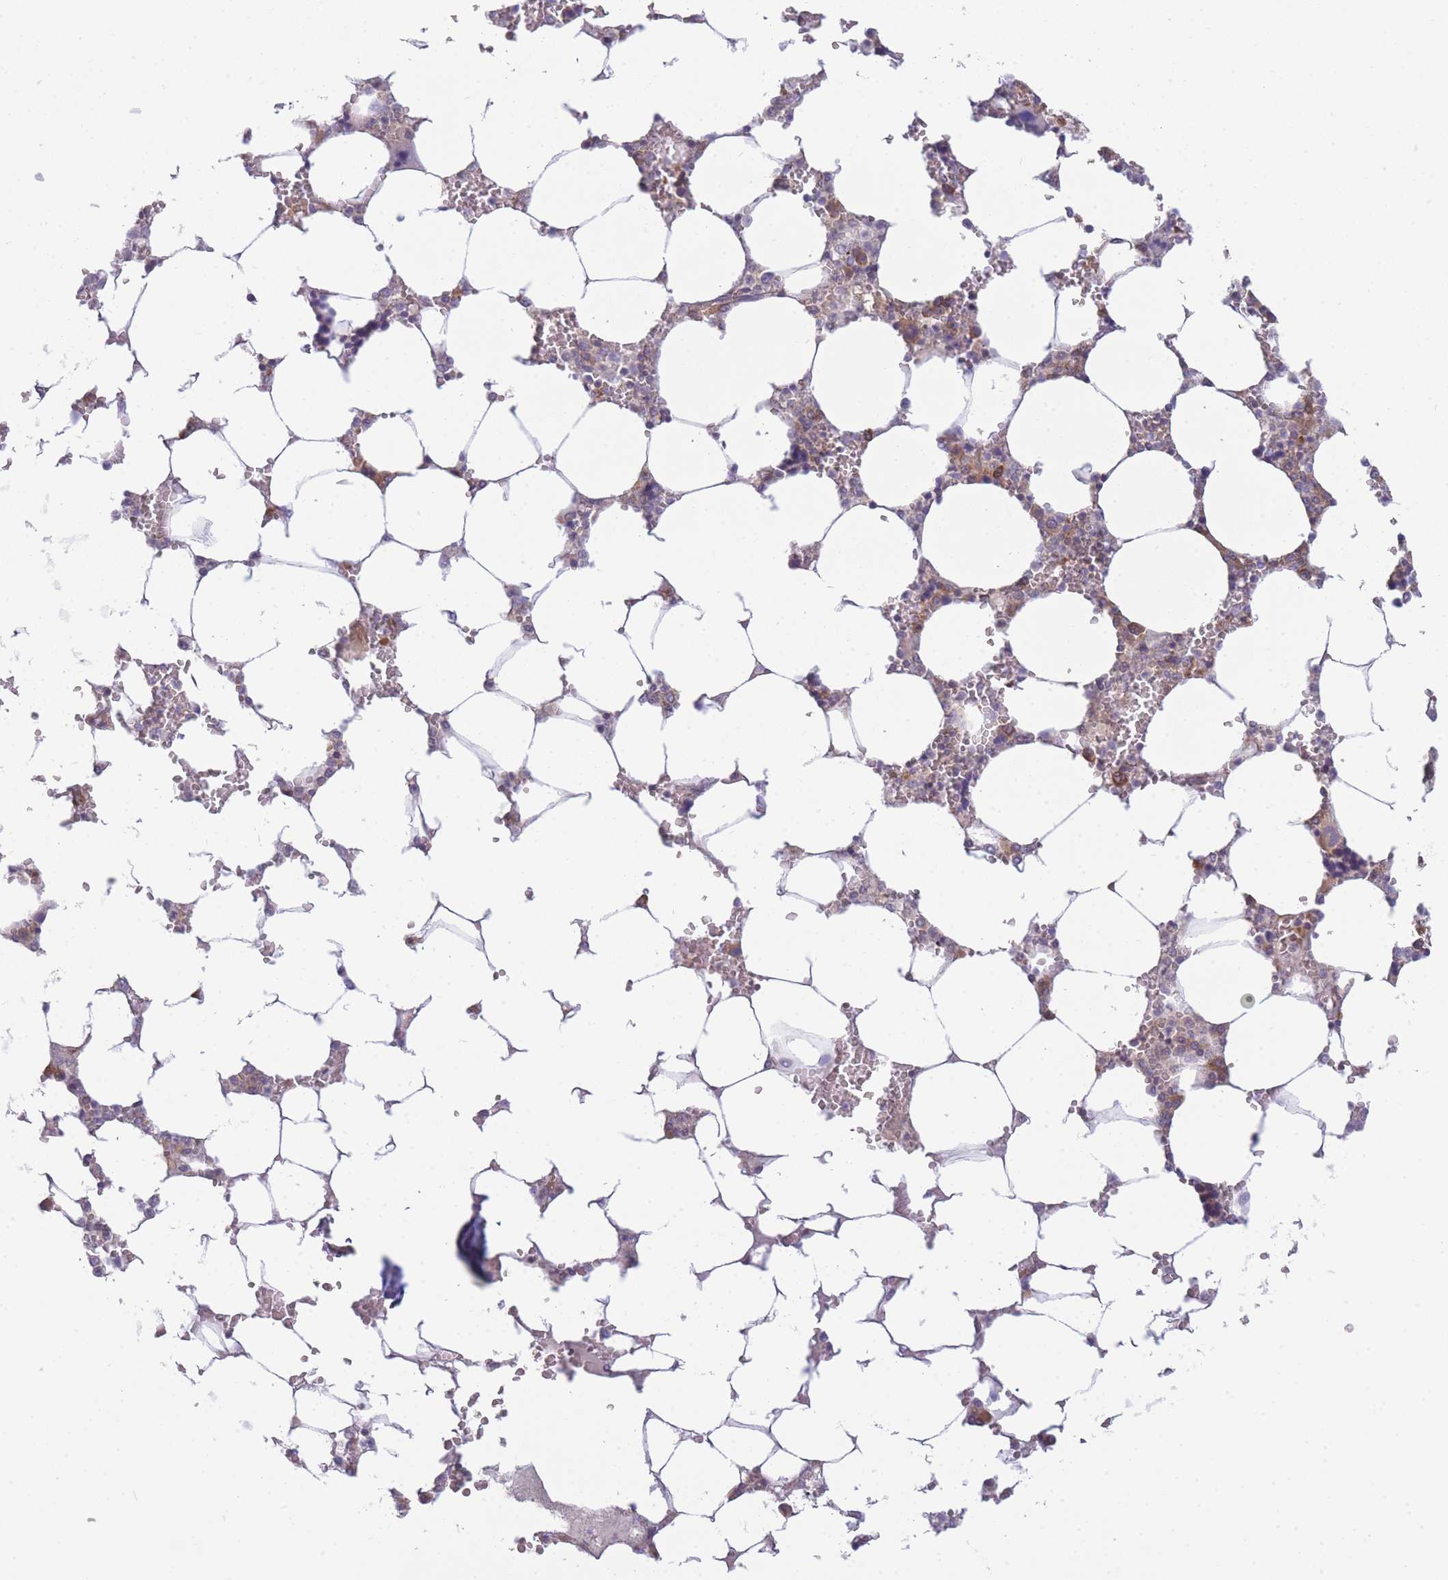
{"staining": {"intensity": "negative", "quantity": "none", "location": "none"}, "tissue": "bone marrow", "cell_type": "Hematopoietic cells", "image_type": "normal", "snomed": [{"axis": "morphology", "description": "Normal tissue, NOS"}, {"axis": "topography", "description": "Bone marrow"}], "caption": "High magnification brightfield microscopy of unremarkable bone marrow stained with DAB (brown) and counterstained with hematoxylin (blue): hematopoietic cells show no significant positivity.", "gene": "PFDN6", "patient": {"sex": "male", "age": 64}}